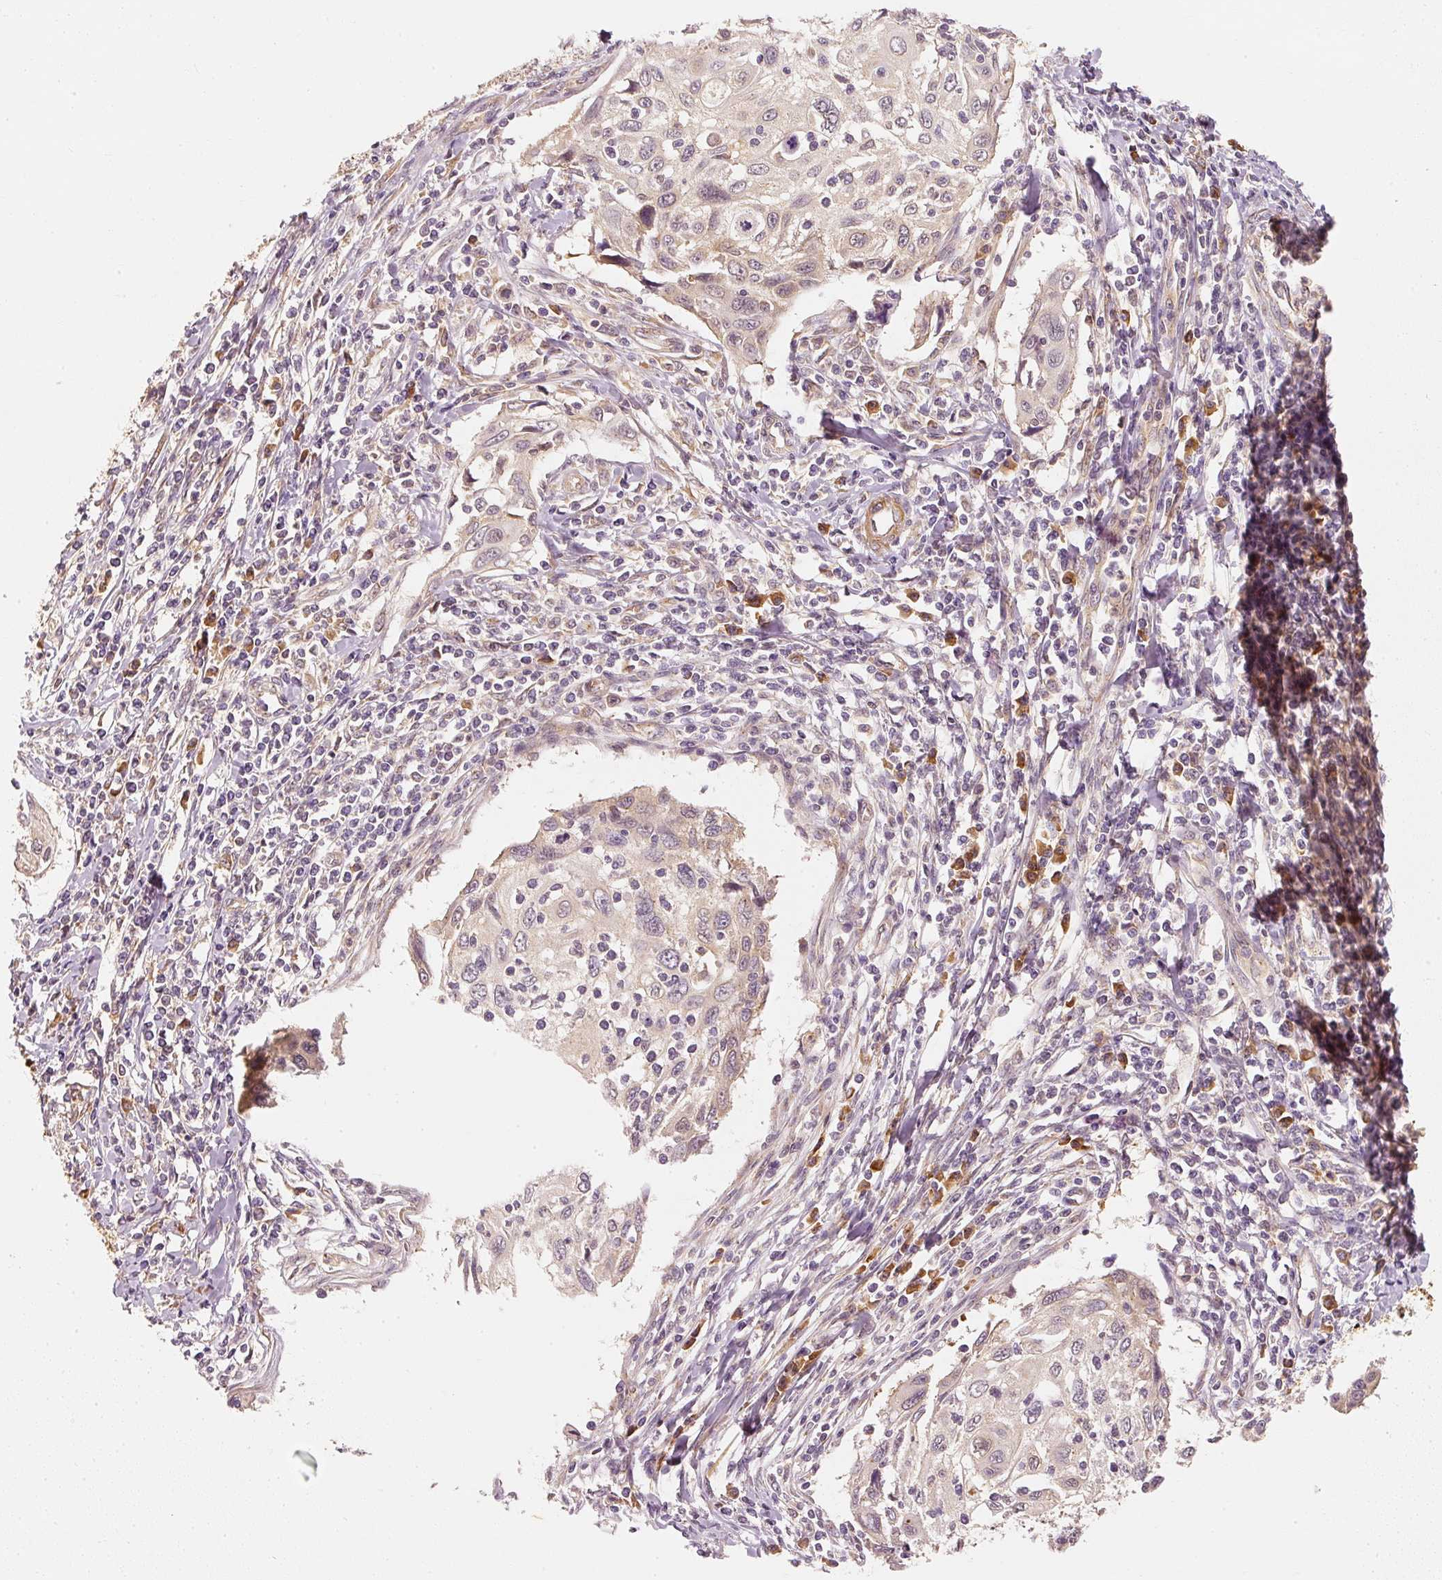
{"staining": {"intensity": "weak", "quantity": "25%-75%", "location": "cytoplasmic/membranous"}, "tissue": "cervical cancer", "cell_type": "Tumor cells", "image_type": "cancer", "snomed": [{"axis": "morphology", "description": "Squamous cell carcinoma, NOS"}, {"axis": "topography", "description": "Cervix"}], "caption": "This histopathology image demonstrates IHC staining of cervical cancer (squamous cell carcinoma), with low weak cytoplasmic/membranous staining in approximately 25%-75% of tumor cells.", "gene": "EEF1A2", "patient": {"sex": "female", "age": 70}}